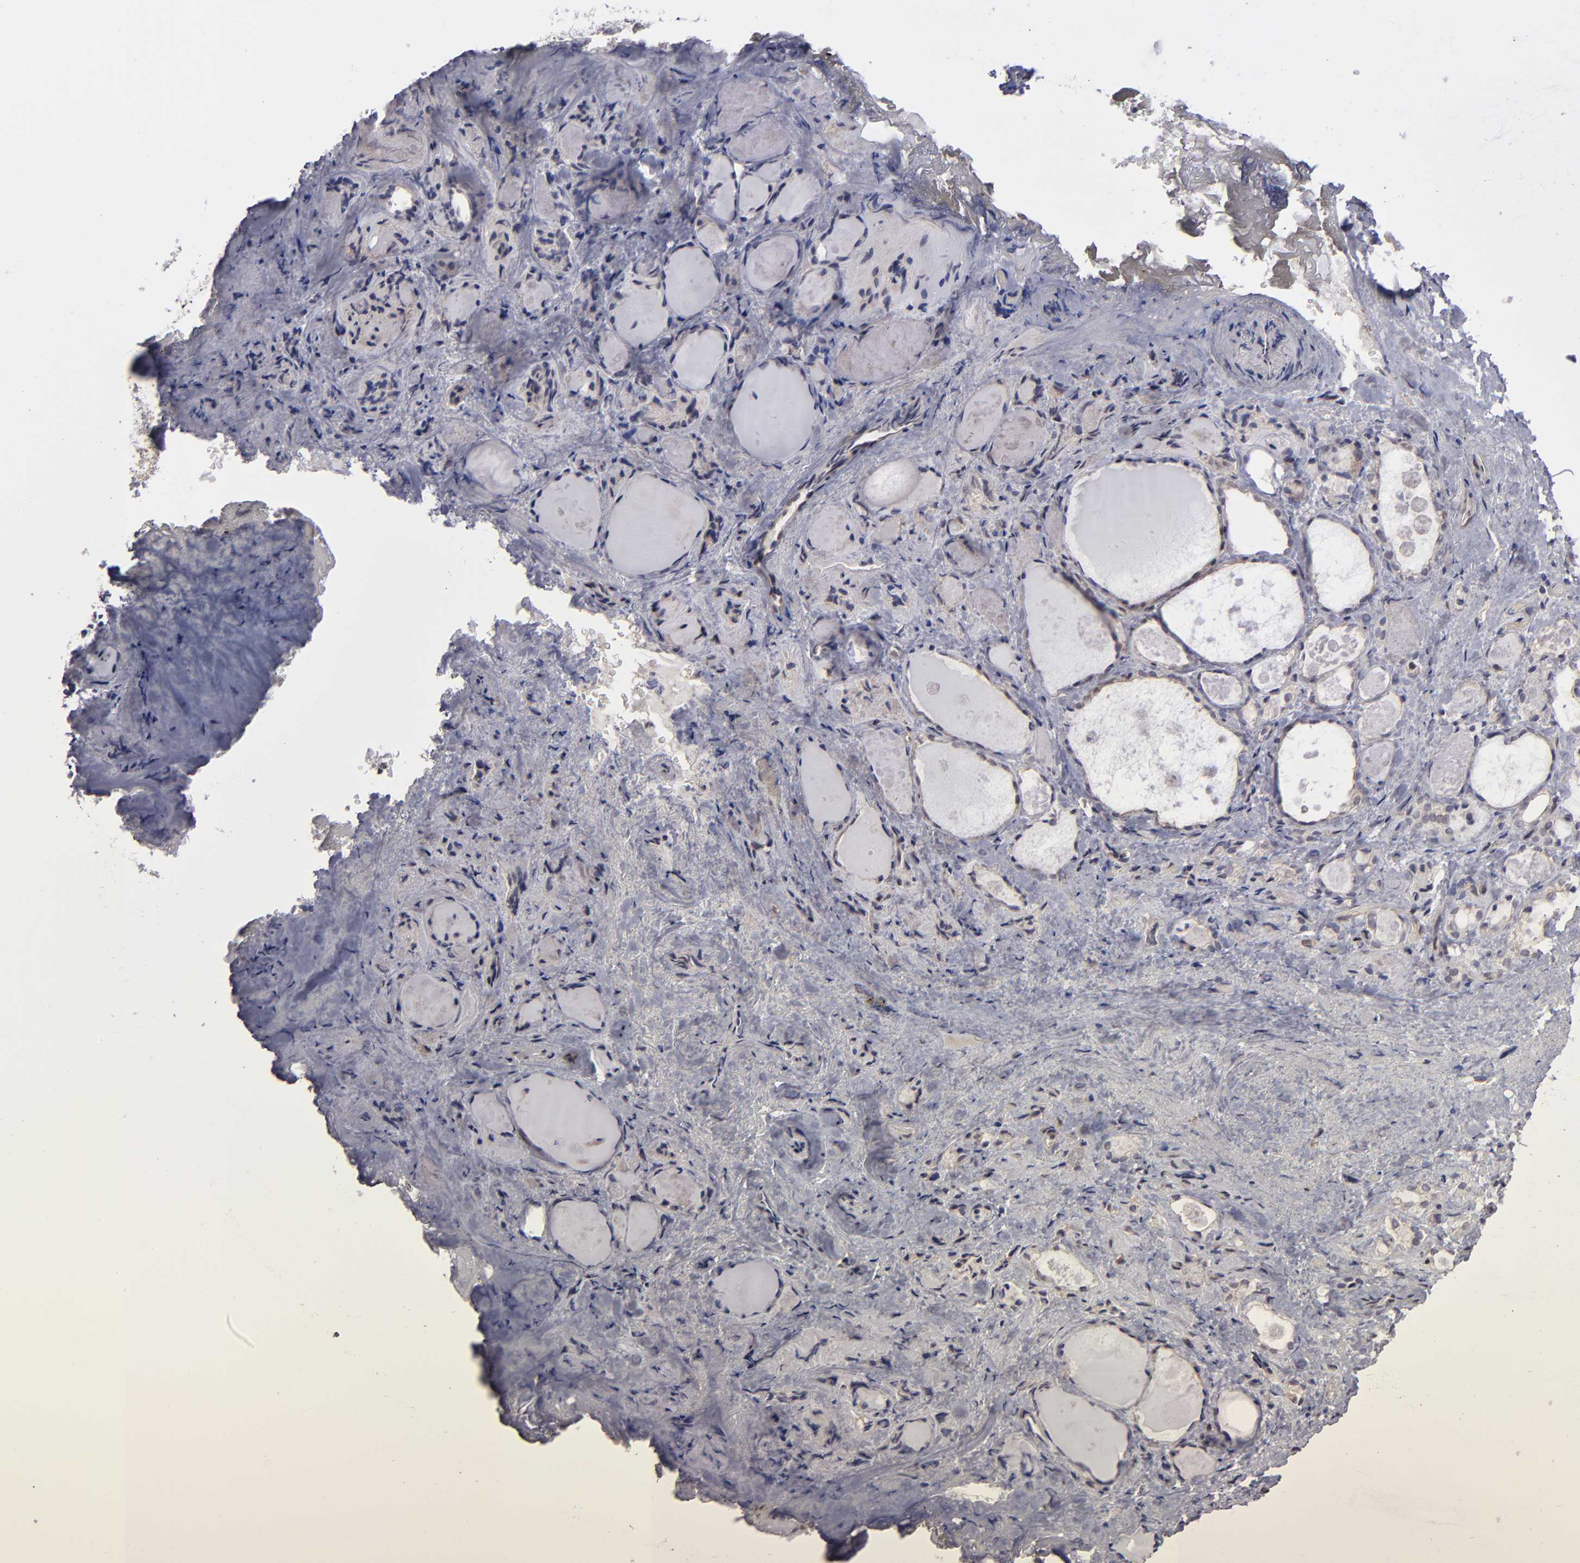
{"staining": {"intensity": "weak", "quantity": ">75%", "location": "cytoplasmic/membranous"}, "tissue": "thyroid gland", "cell_type": "Glandular cells", "image_type": "normal", "snomed": [{"axis": "morphology", "description": "Normal tissue, NOS"}, {"axis": "topography", "description": "Thyroid gland"}], "caption": "Protein expression analysis of unremarkable human thyroid gland reveals weak cytoplasmic/membranous staining in approximately >75% of glandular cells. Nuclei are stained in blue.", "gene": "NDRG2", "patient": {"sex": "female", "age": 75}}